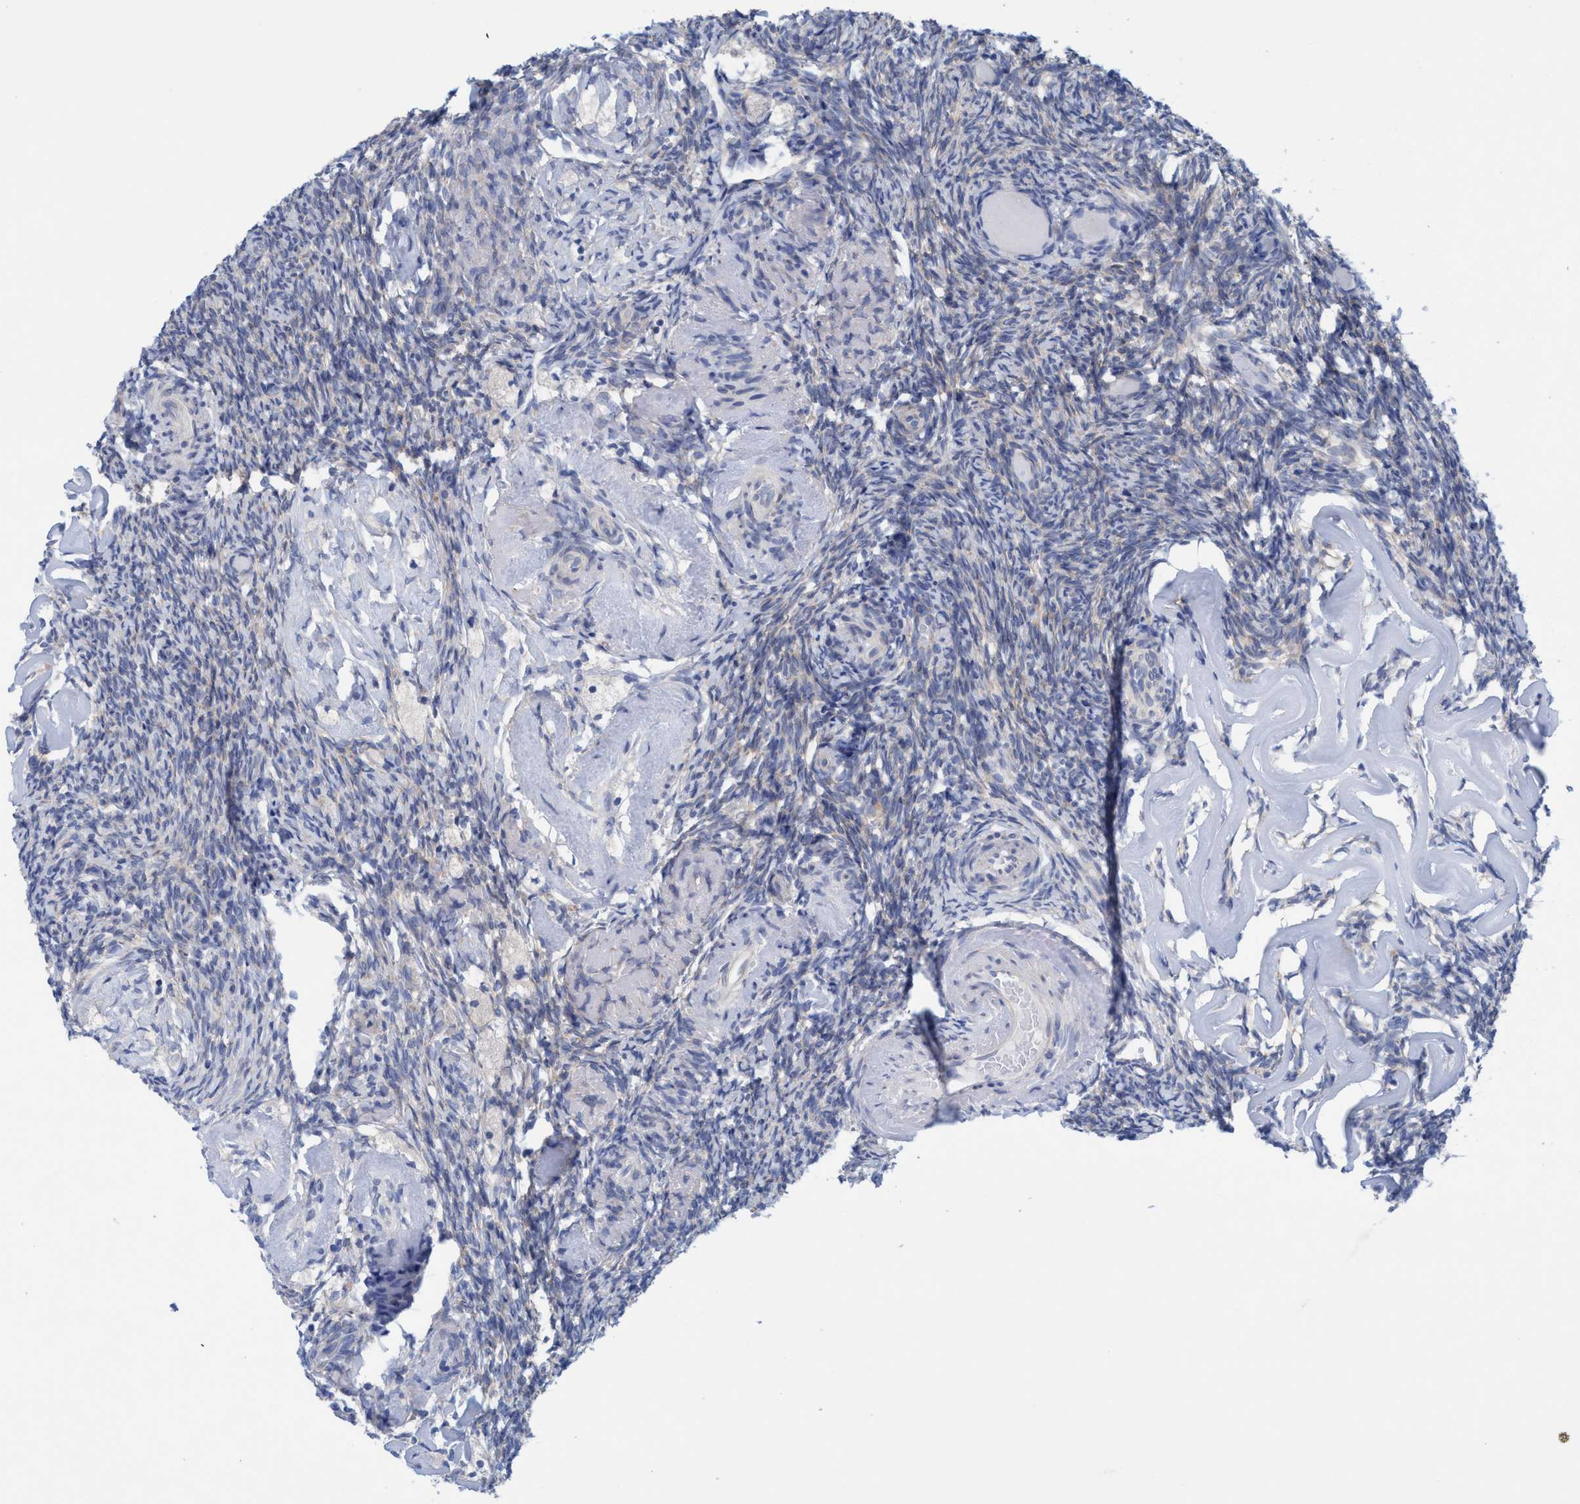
{"staining": {"intensity": "negative", "quantity": "none", "location": "none"}, "tissue": "ovary", "cell_type": "Ovarian stroma cells", "image_type": "normal", "snomed": [{"axis": "morphology", "description": "Normal tissue, NOS"}, {"axis": "topography", "description": "Ovary"}], "caption": "Micrograph shows no protein positivity in ovarian stroma cells of benign ovary.", "gene": "RSAD1", "patient": {"sex": "female", "age": 60}}